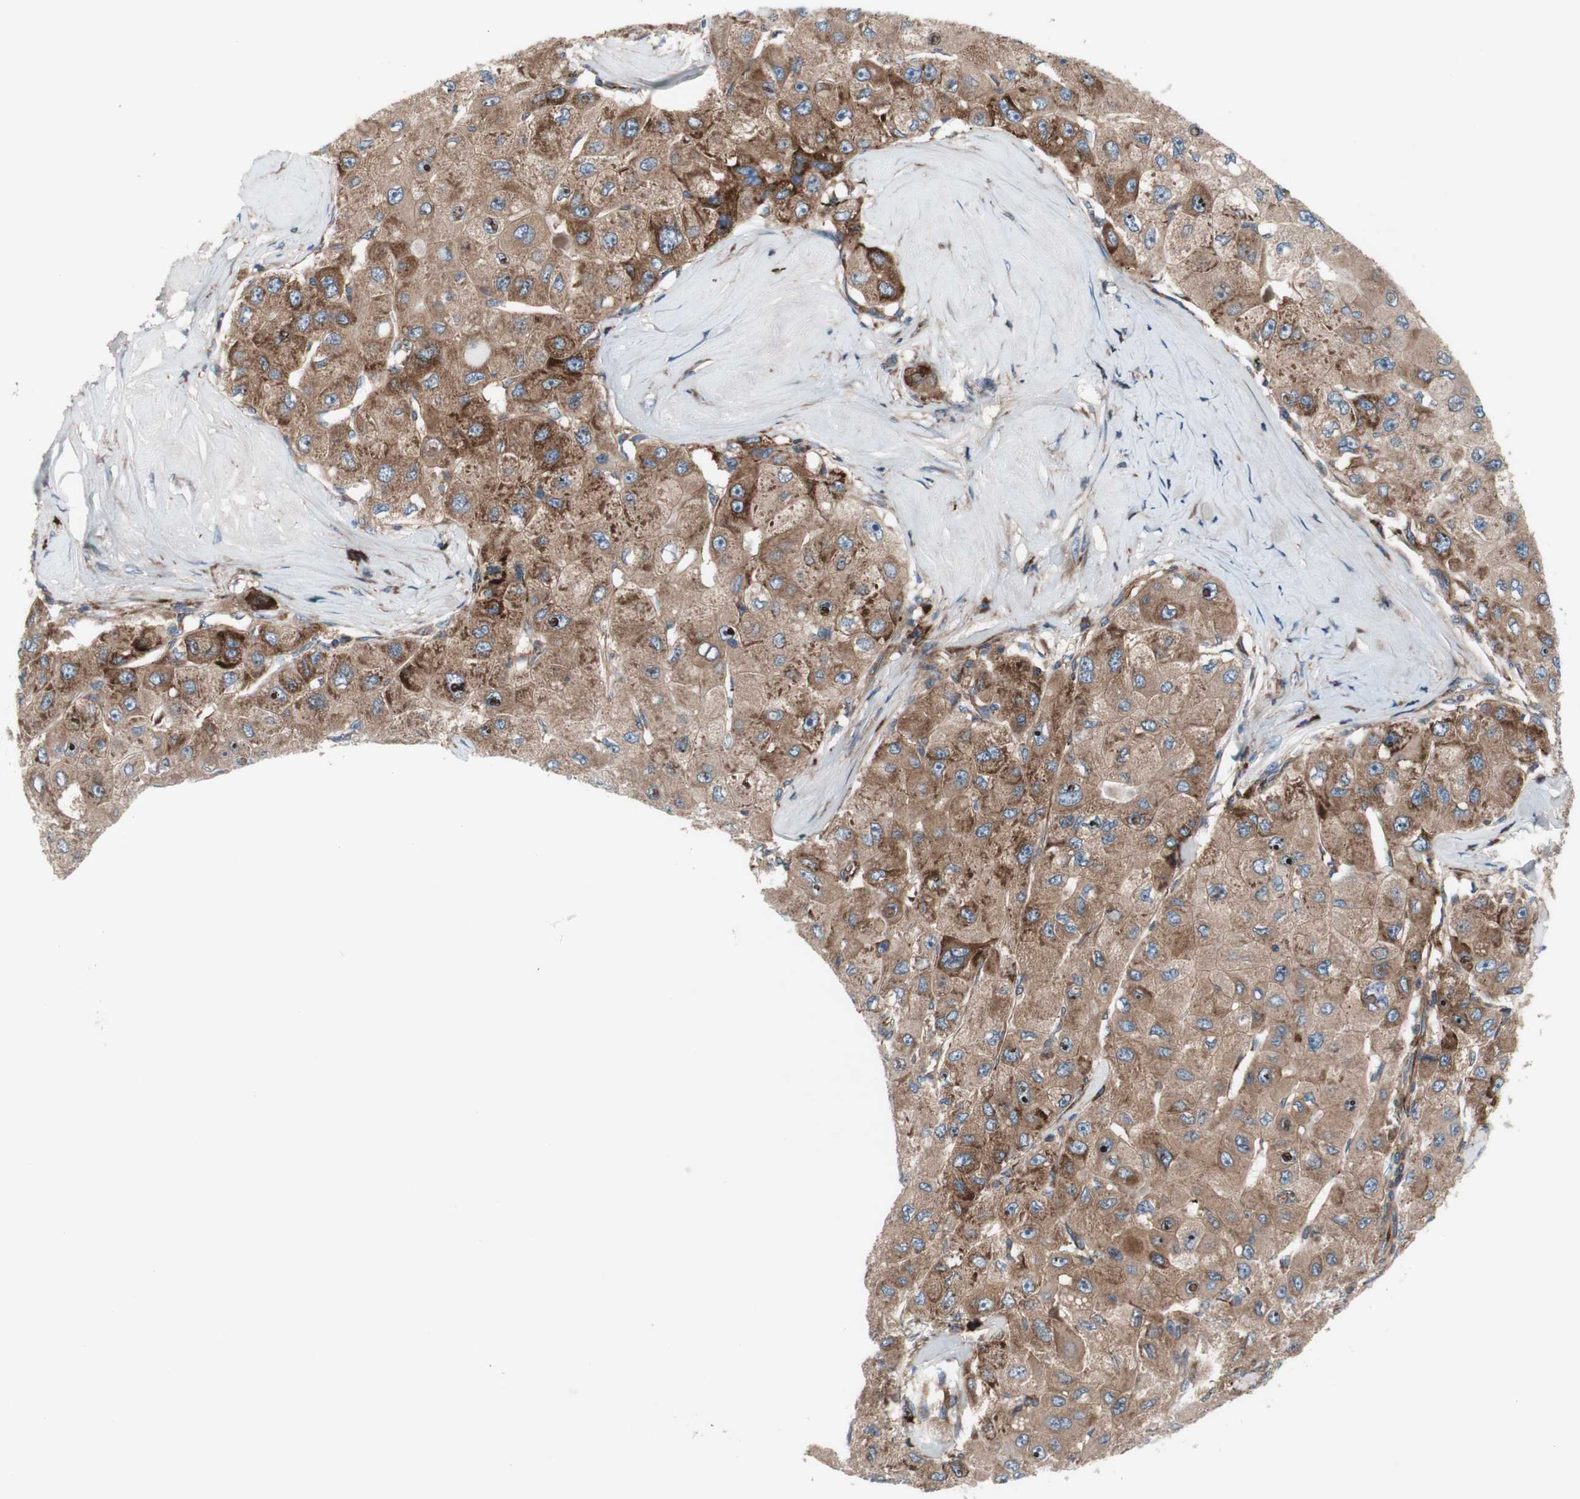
{"staining": {"intensity": "moderate", "quantity": ">75%", "location": "cytoplasmic/membranous"}, "tissue": "liver cancer", "cell_type": "Tumor cells", "image_type": "cancer", "snomed": [{"axis": "morphology", "description": "Carcinoma, Hepatocellular, NOS"}, {"axis": "topography", "description": "Liver"}], "caption": "Liver hepatocellular carcinoma stained with a brown dye displays moderate cytoplasmic/membranous positive expression in approximately >75% of tumor cells.", "gene": "CCN4", "patient": {"sex": "male", "age": 80}}